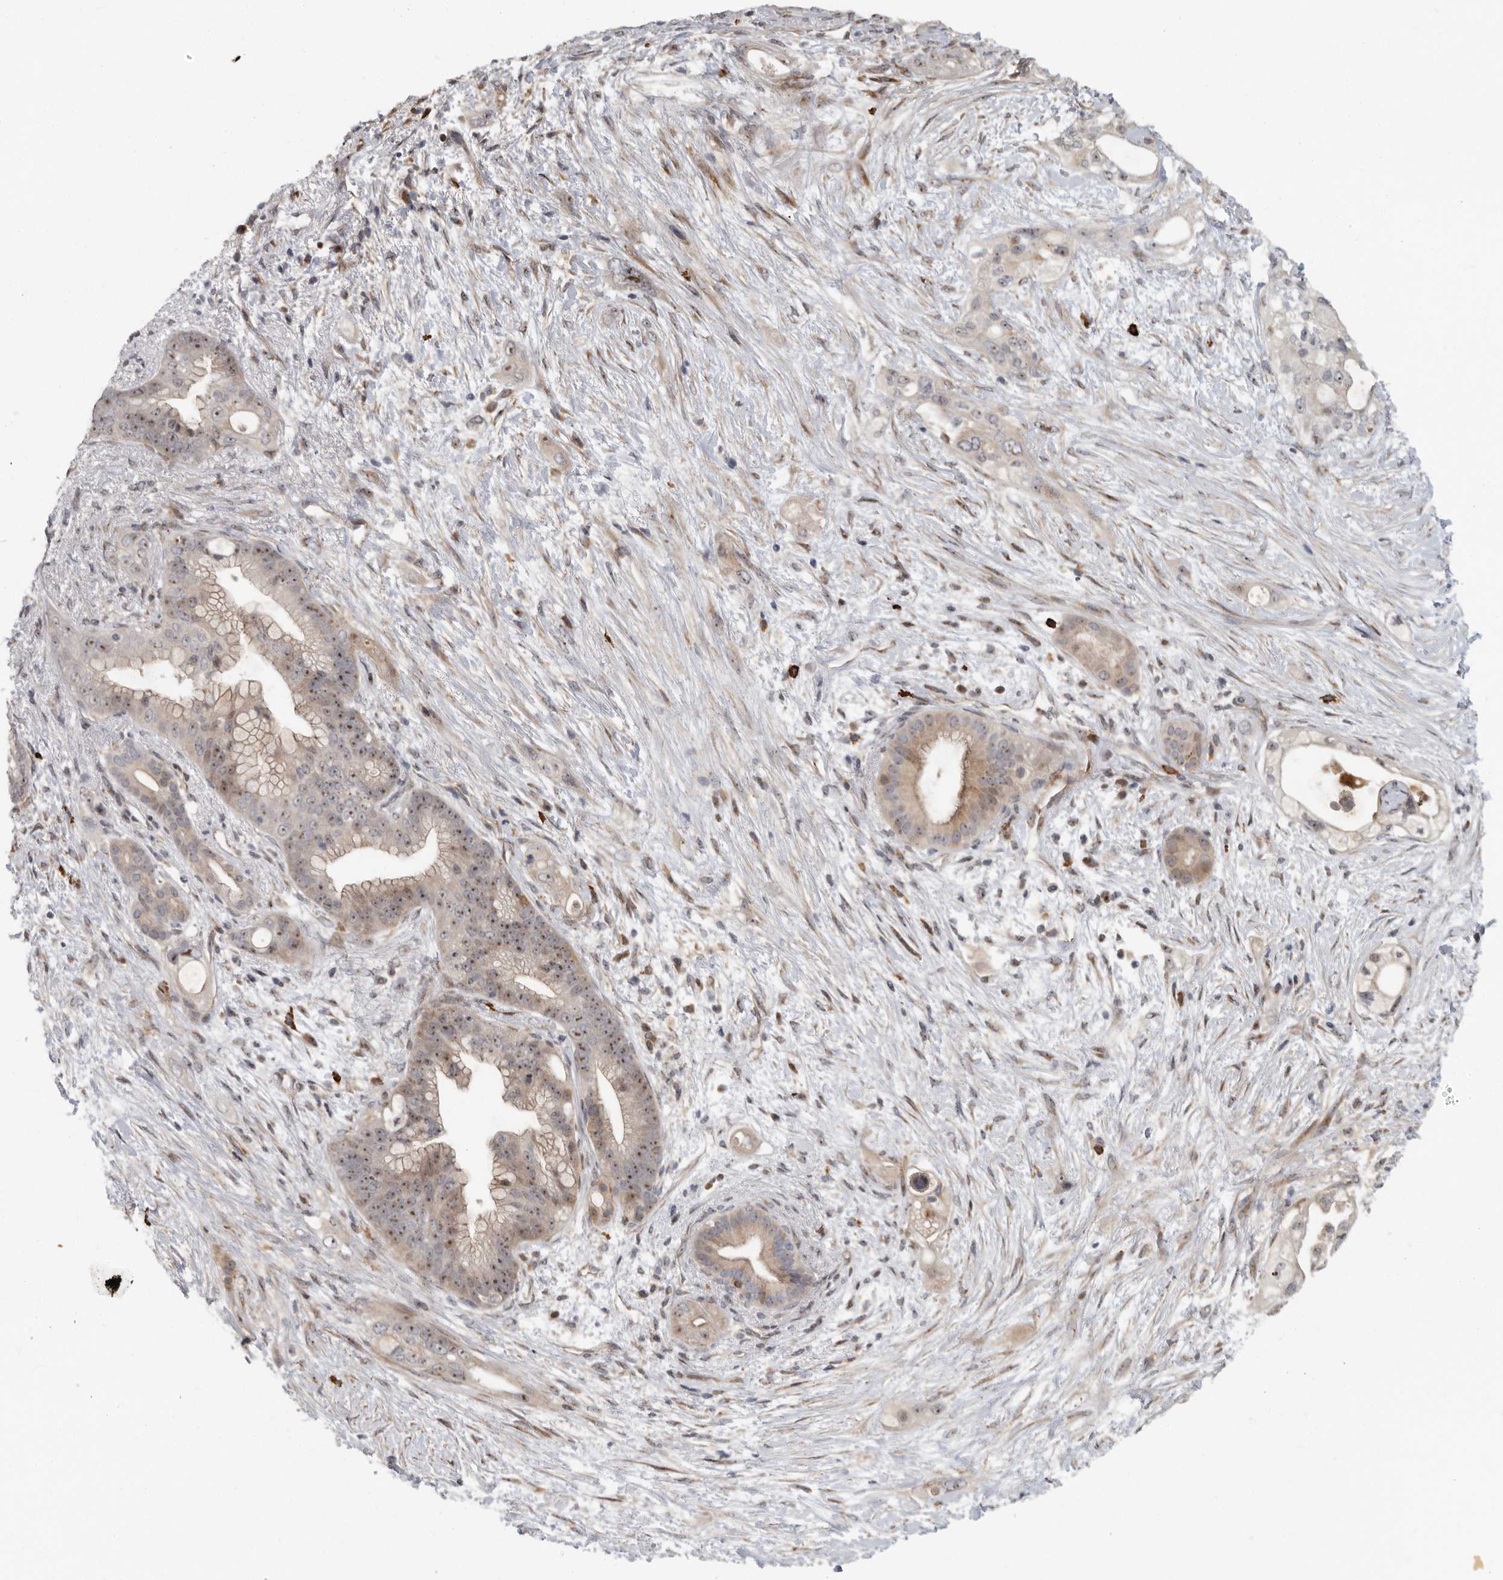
{"staining": {"intensity": "moderate", "quantity": ">75%", "location": "cytoplasmic/membranous,nuclear"}, "tissue": "pancreatic cancer", "cell_type": "Tumor cells", "image_type": "cancer", "snomed": [{"axis": "morphology", "description": "Adenocarcinoma, NOS"}, {"axis": "topography", "description": "Pancreas"}], "caption": "Tumor cells reveal medium levels of moderate cytoplasmic/membranous and nuclear positivity in about >75% of cells in adenocarcinoma (pancreatic). Immunohistochemistry (ihc) stains the protein in brown and the nuclei are stained blue.", "gene": "PDCD11", "patient": {"sex": "male", "age": 53}}